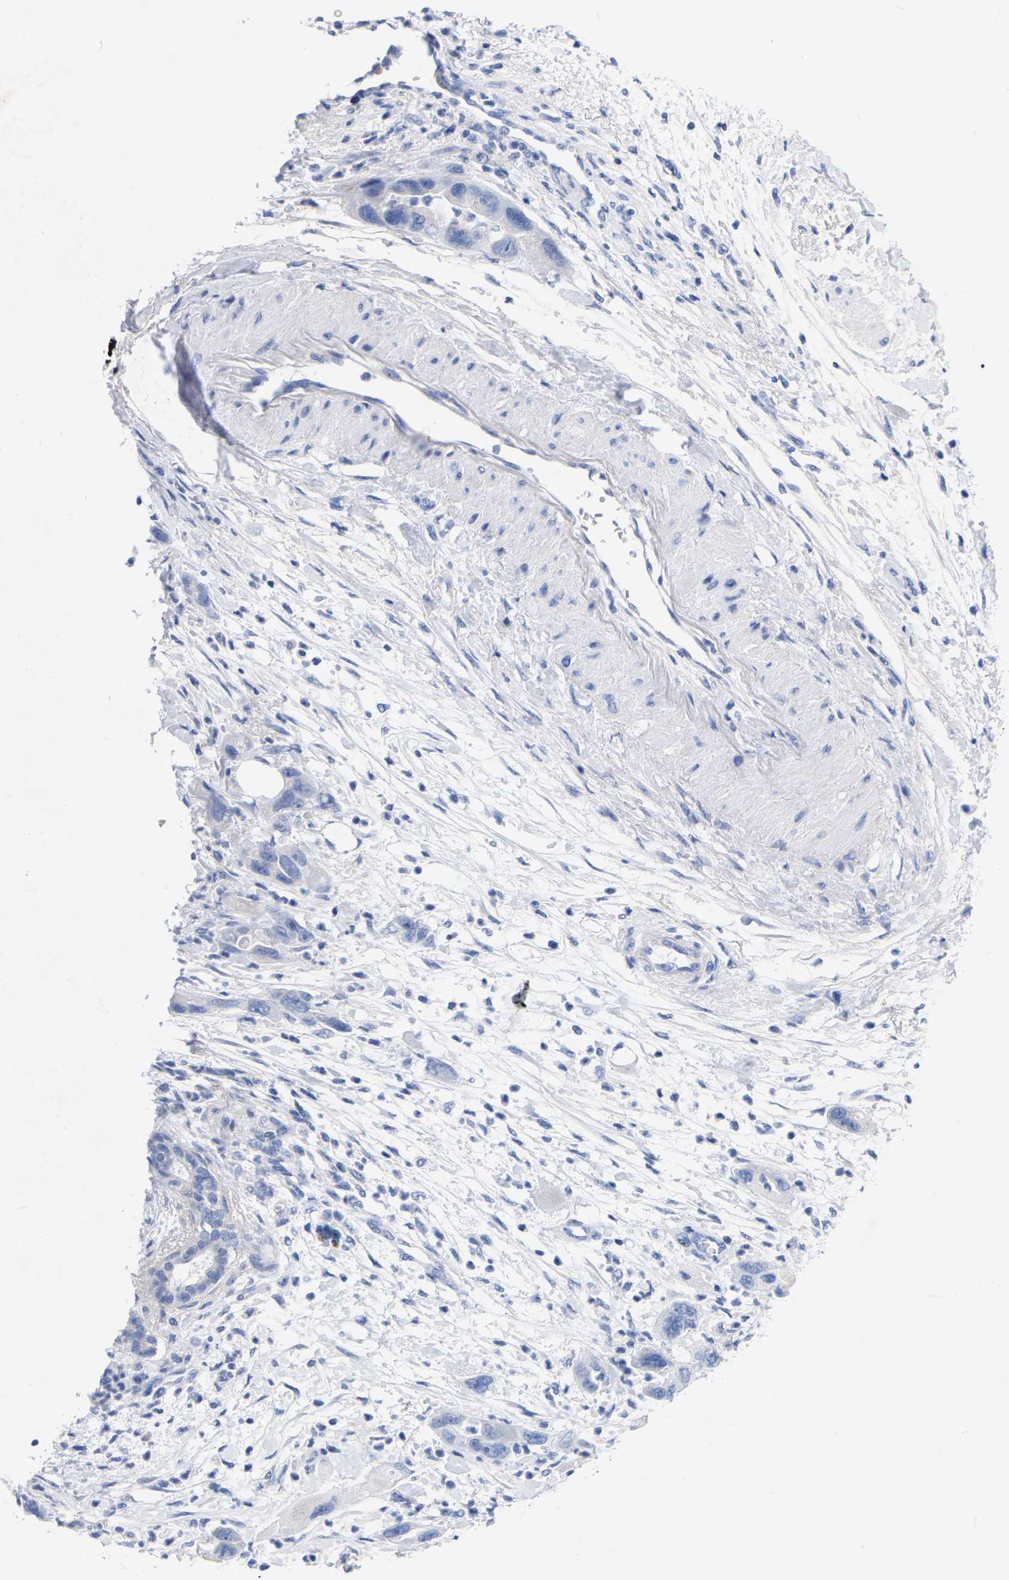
{"staining": {"intensity": "negative", "quantity": "none", "location": "none"}, "tissue": "pancreatic cancer", "cell_type": "Tumor cells", "image_type": "cancer", "snomed": [{"axis": "morphology", "description": "Normal tissue, NOS"}, {"axis": "morphology", "description": "Adenocarcinoma, NOS"}, {"axis": "topography", "description": "Pancreas"}], "caption": "There is no significant staining in tumor cells of adenocarcinoma (pancreatic).", "gene": "ZNF629", "patient": {"sex": "female", "age": 71}}